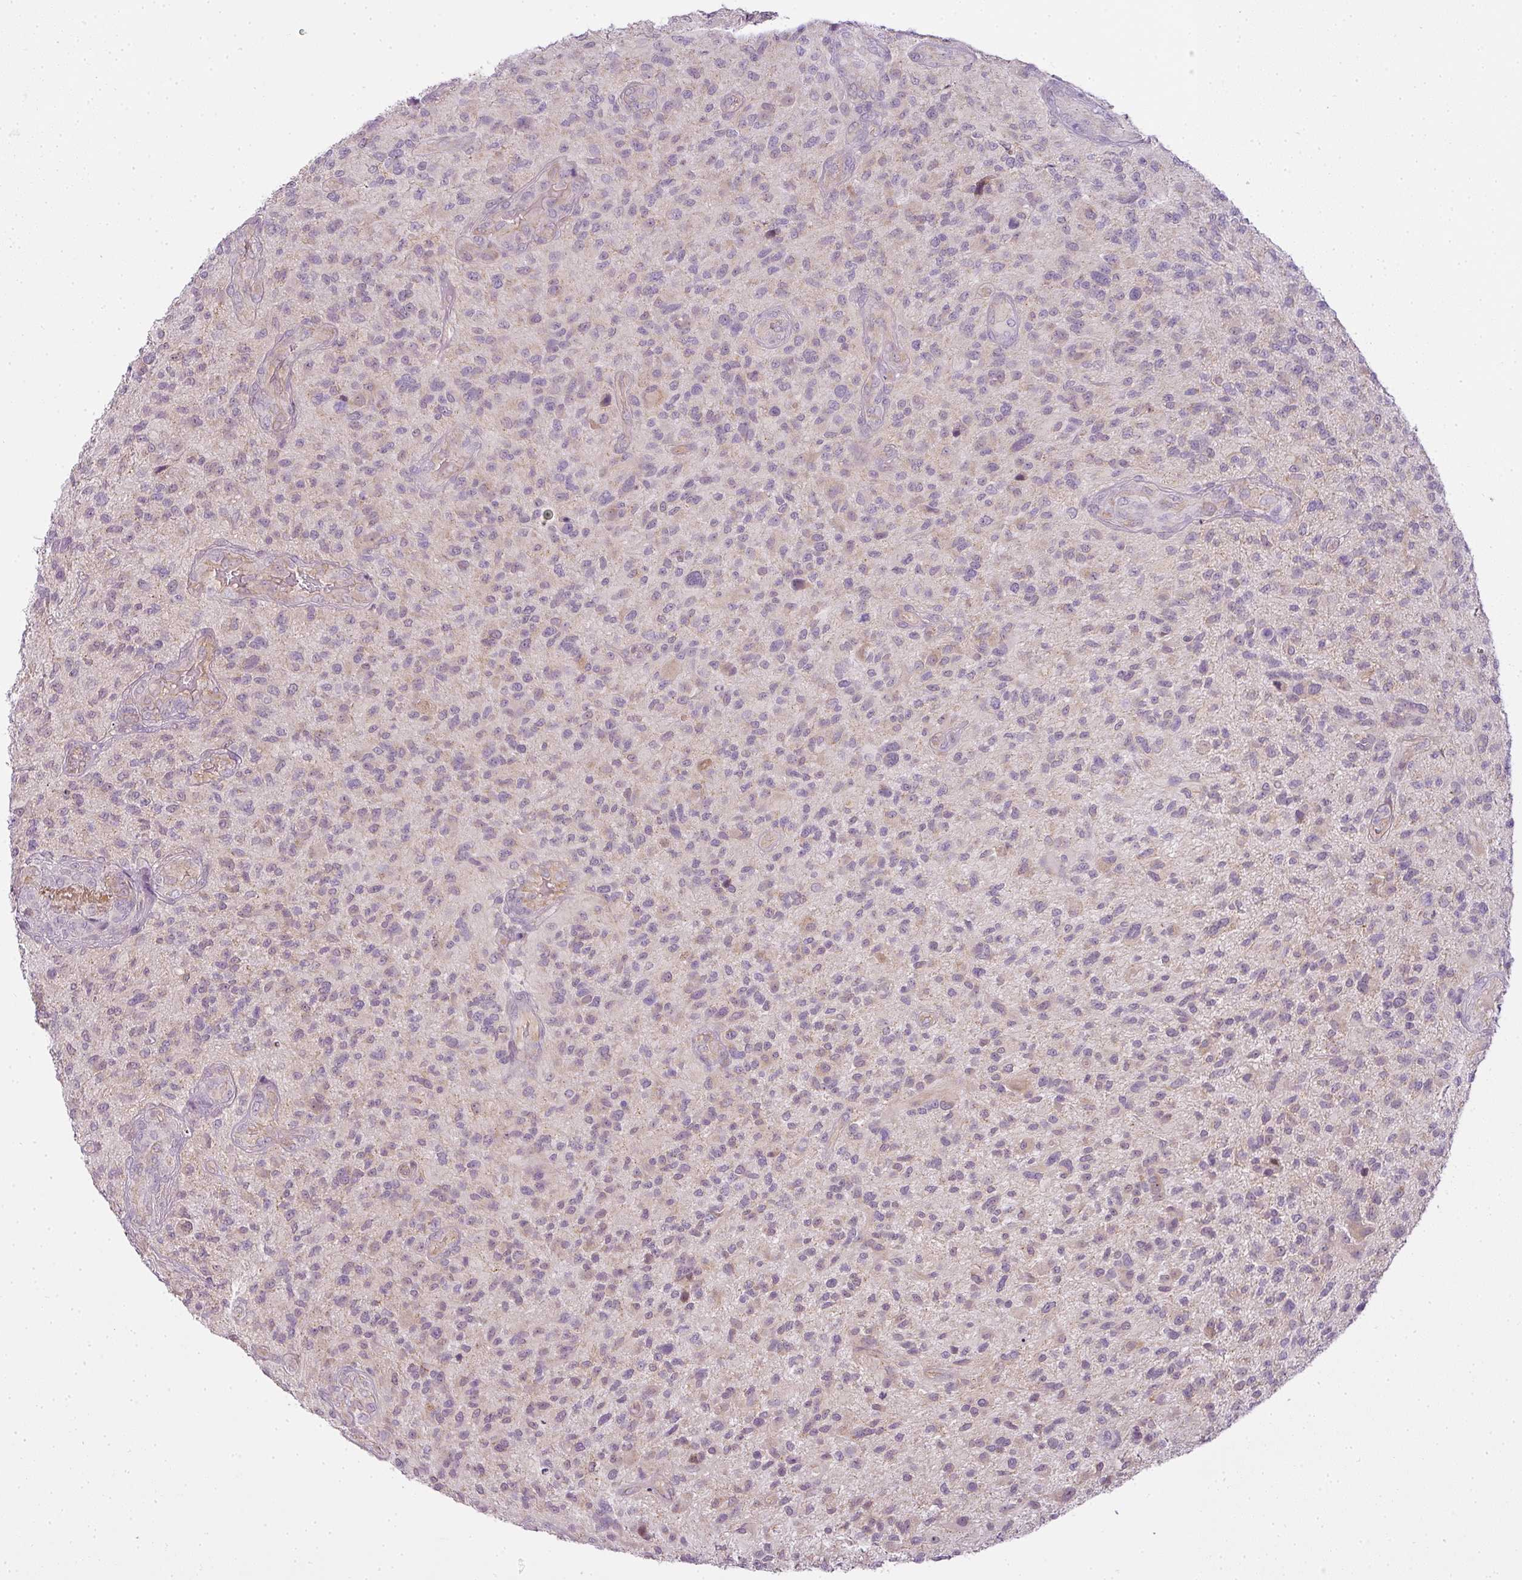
{"staining": {"intensity": "weak", "quantity": "<25%", "location": "cytoplasmic/membranous"}, "tissue": "glioma", "cell_type": "Tumor cells", "image_type": "cancer", "snomed": [{"axis": "morphology", "description": "Glioma, malignant, High grade"}, {"axis": "topography", "description": "Brain"}], "caption": "A micrograph of human glioma is negative for staining in tumor cells. Nuclei are stained in blue.", "gene": "LY75", "patient": {"sex": "male", "age": 47}}